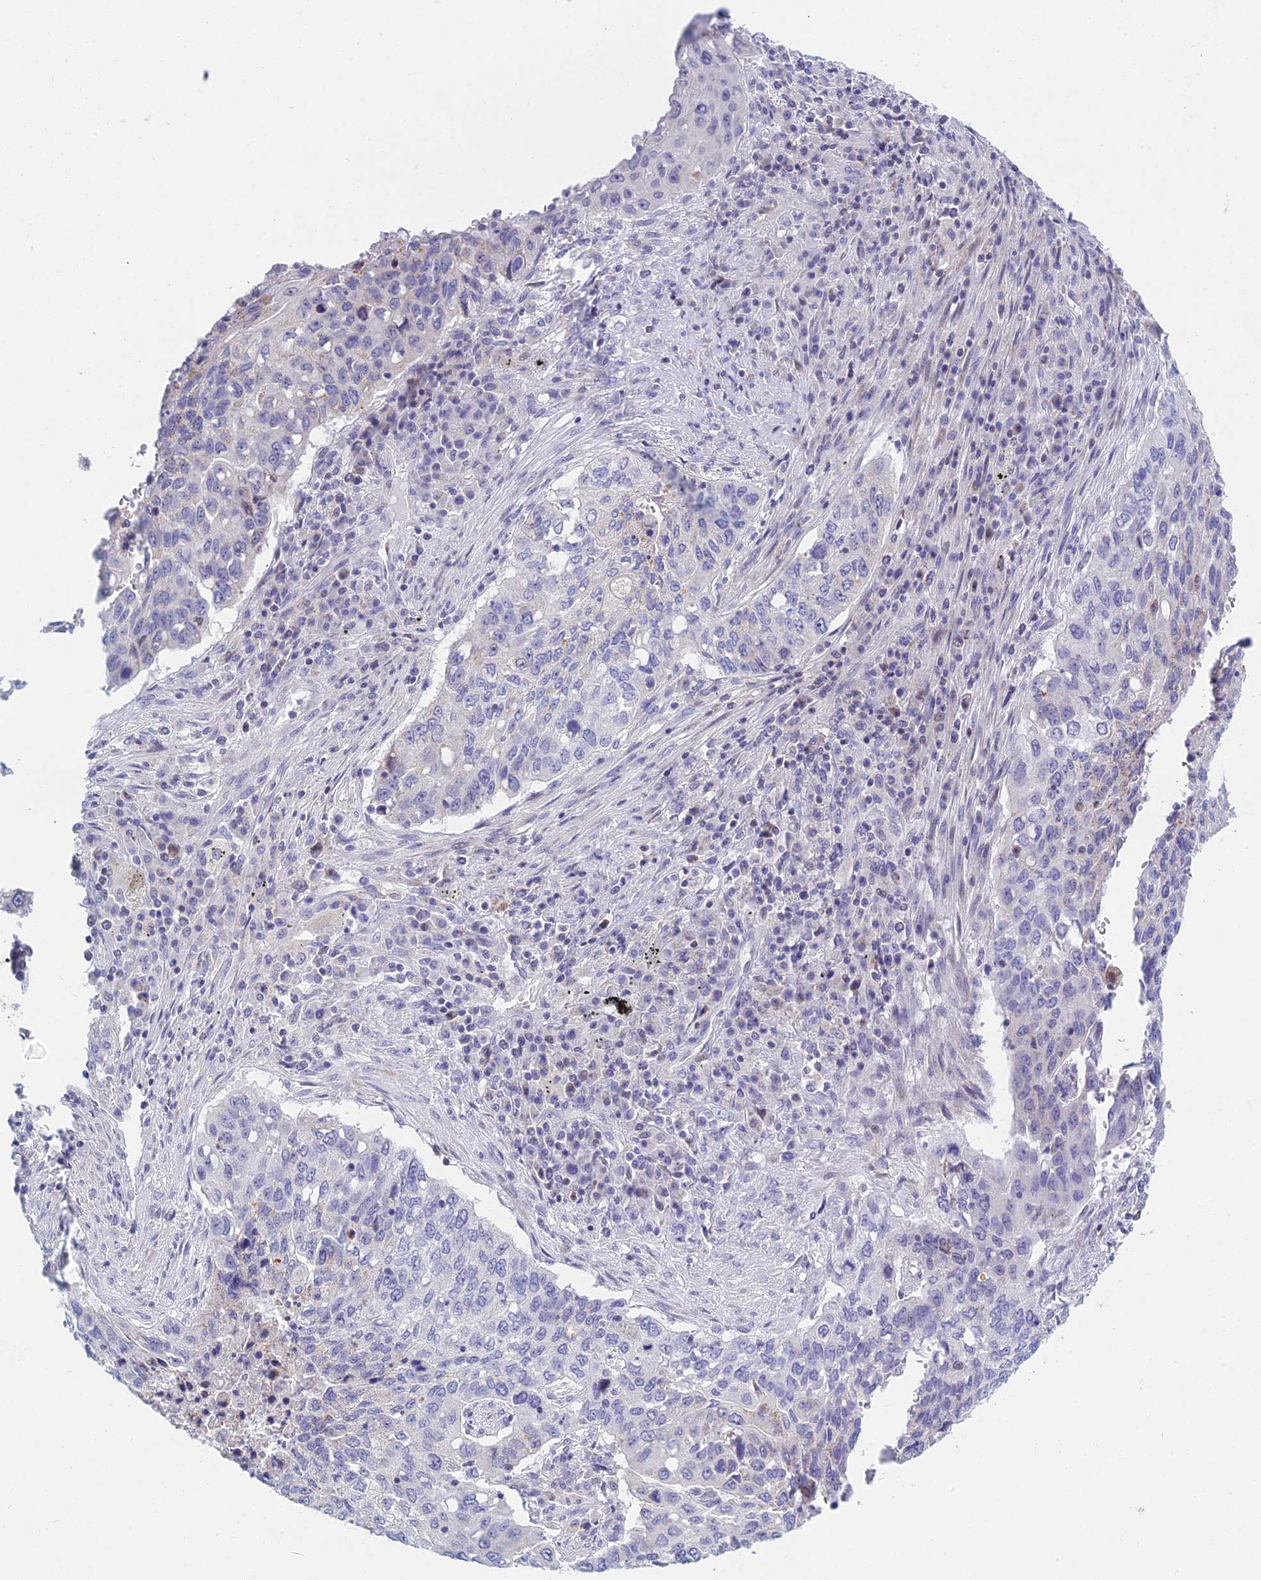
{"staining": {"intensity": "negative", "quantity": "none", "location": "none"}, "tissue": "lung cancer", "cell_type": "Tumor cells", "image_type": "cancer", "snomed": [{"axis": "morphology", "description": "Squamous cell carcinoma, NOS"}, {"axis": "topography", "description": "Lung"}], "caption": "Lung cancer (squamous cell carcinoma) was stained to show a protein in brown. There is no significant staining in tumor cells.", "gene": "PRR13", "patient": {"sex": "female", "age": 63}}